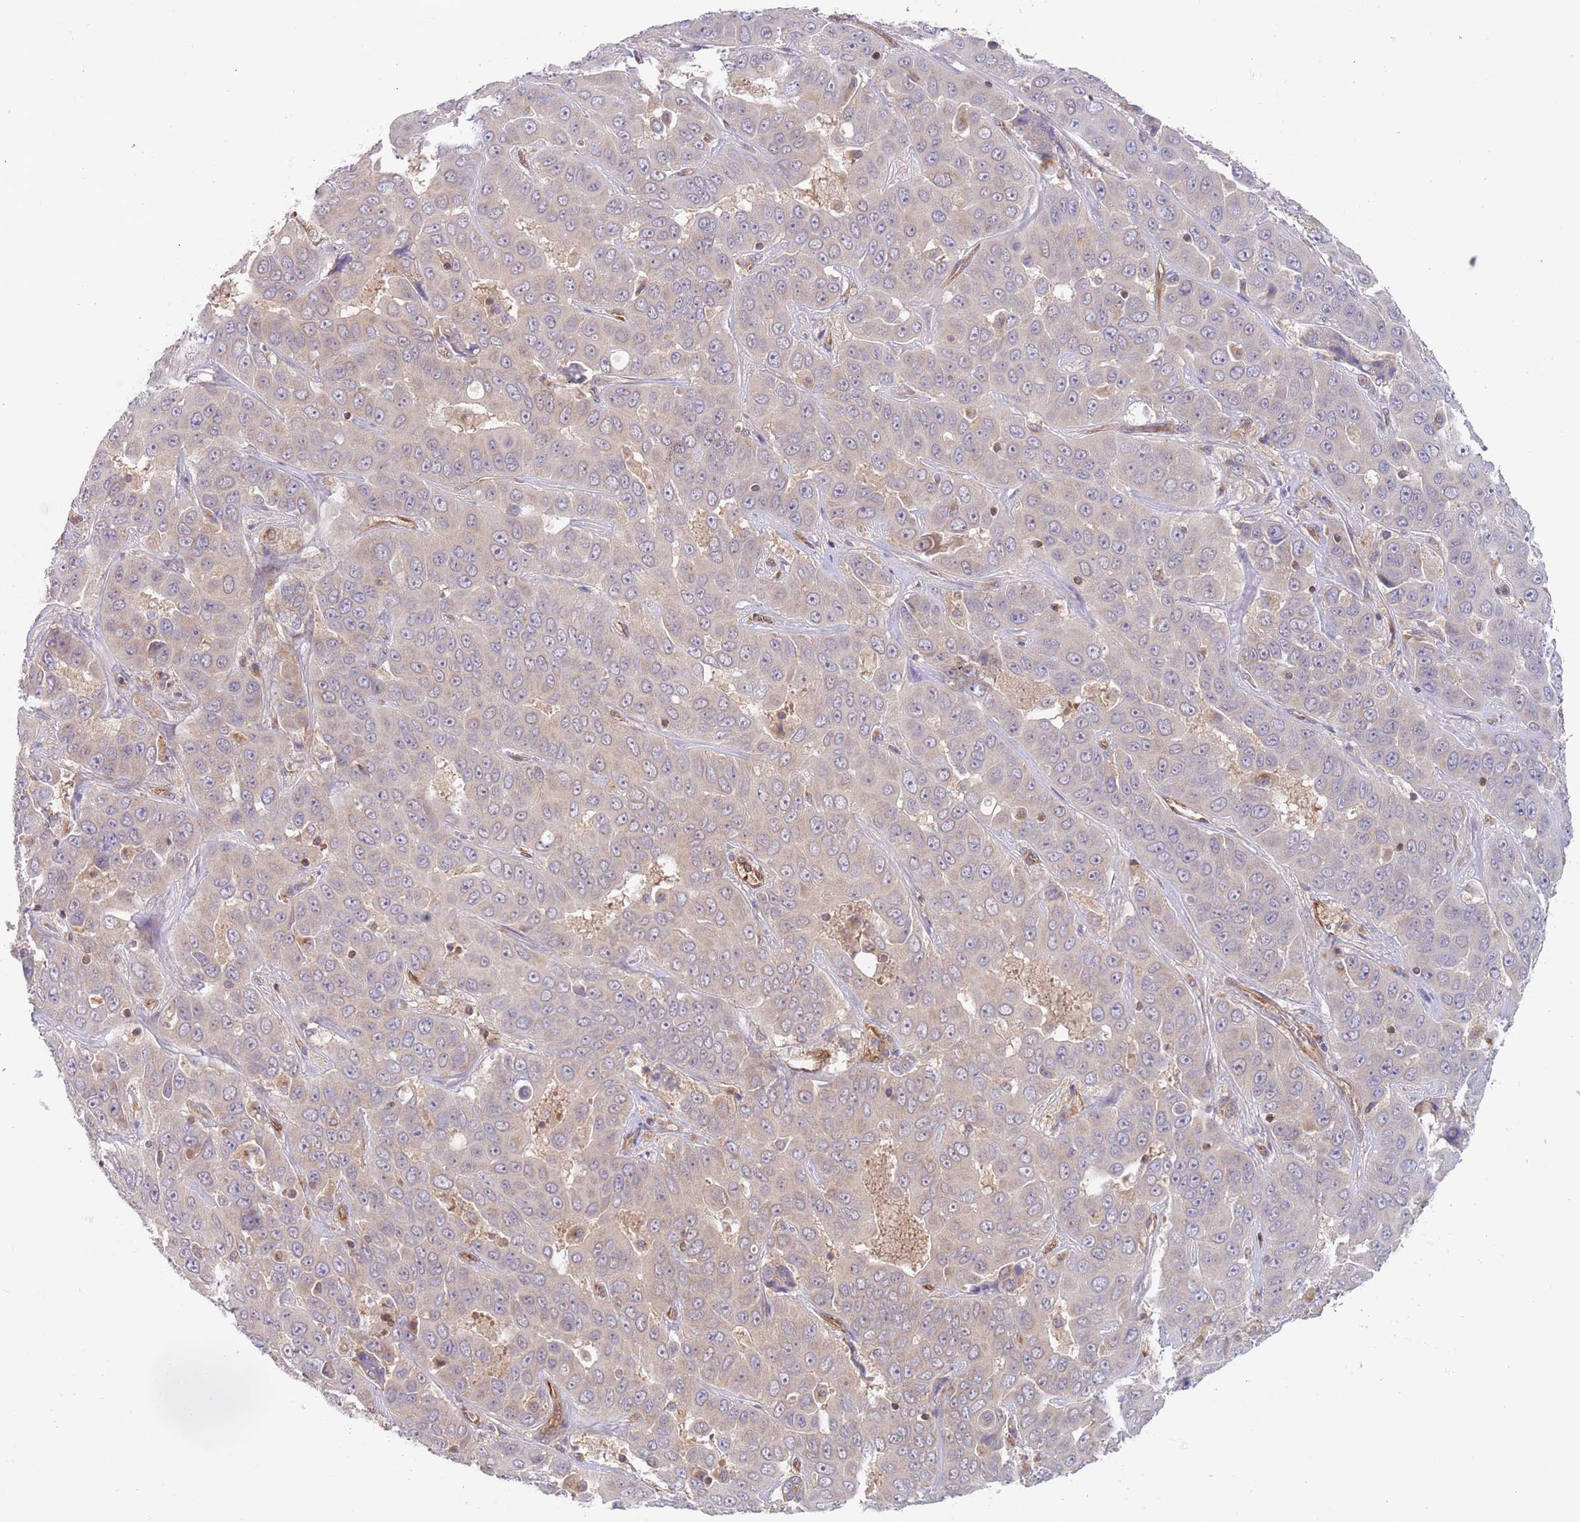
{"staining": {"intensity": "negative", "quantity": "none", "location": "none"}, "tissue": "liver cancer", "cell_type": "Tumor cells", "image_type": "cancer", "snomed": [{"axis": "morphology", "description": "Cholangiocarcinoma"}, {"axis": "topography", "description": "Liver"}], "caption": "DAB (3,3'-diaminobenzidine) immunohistochemical staining of cholangiocarcinoma (liver) shows no significant staining in tumor cells. (DAB immunohistochemistry (IHC) visualized using brightfield microscopy, high magnification).", "gene": "GUK1", "patient": {"sex": "female", "age": 52}}